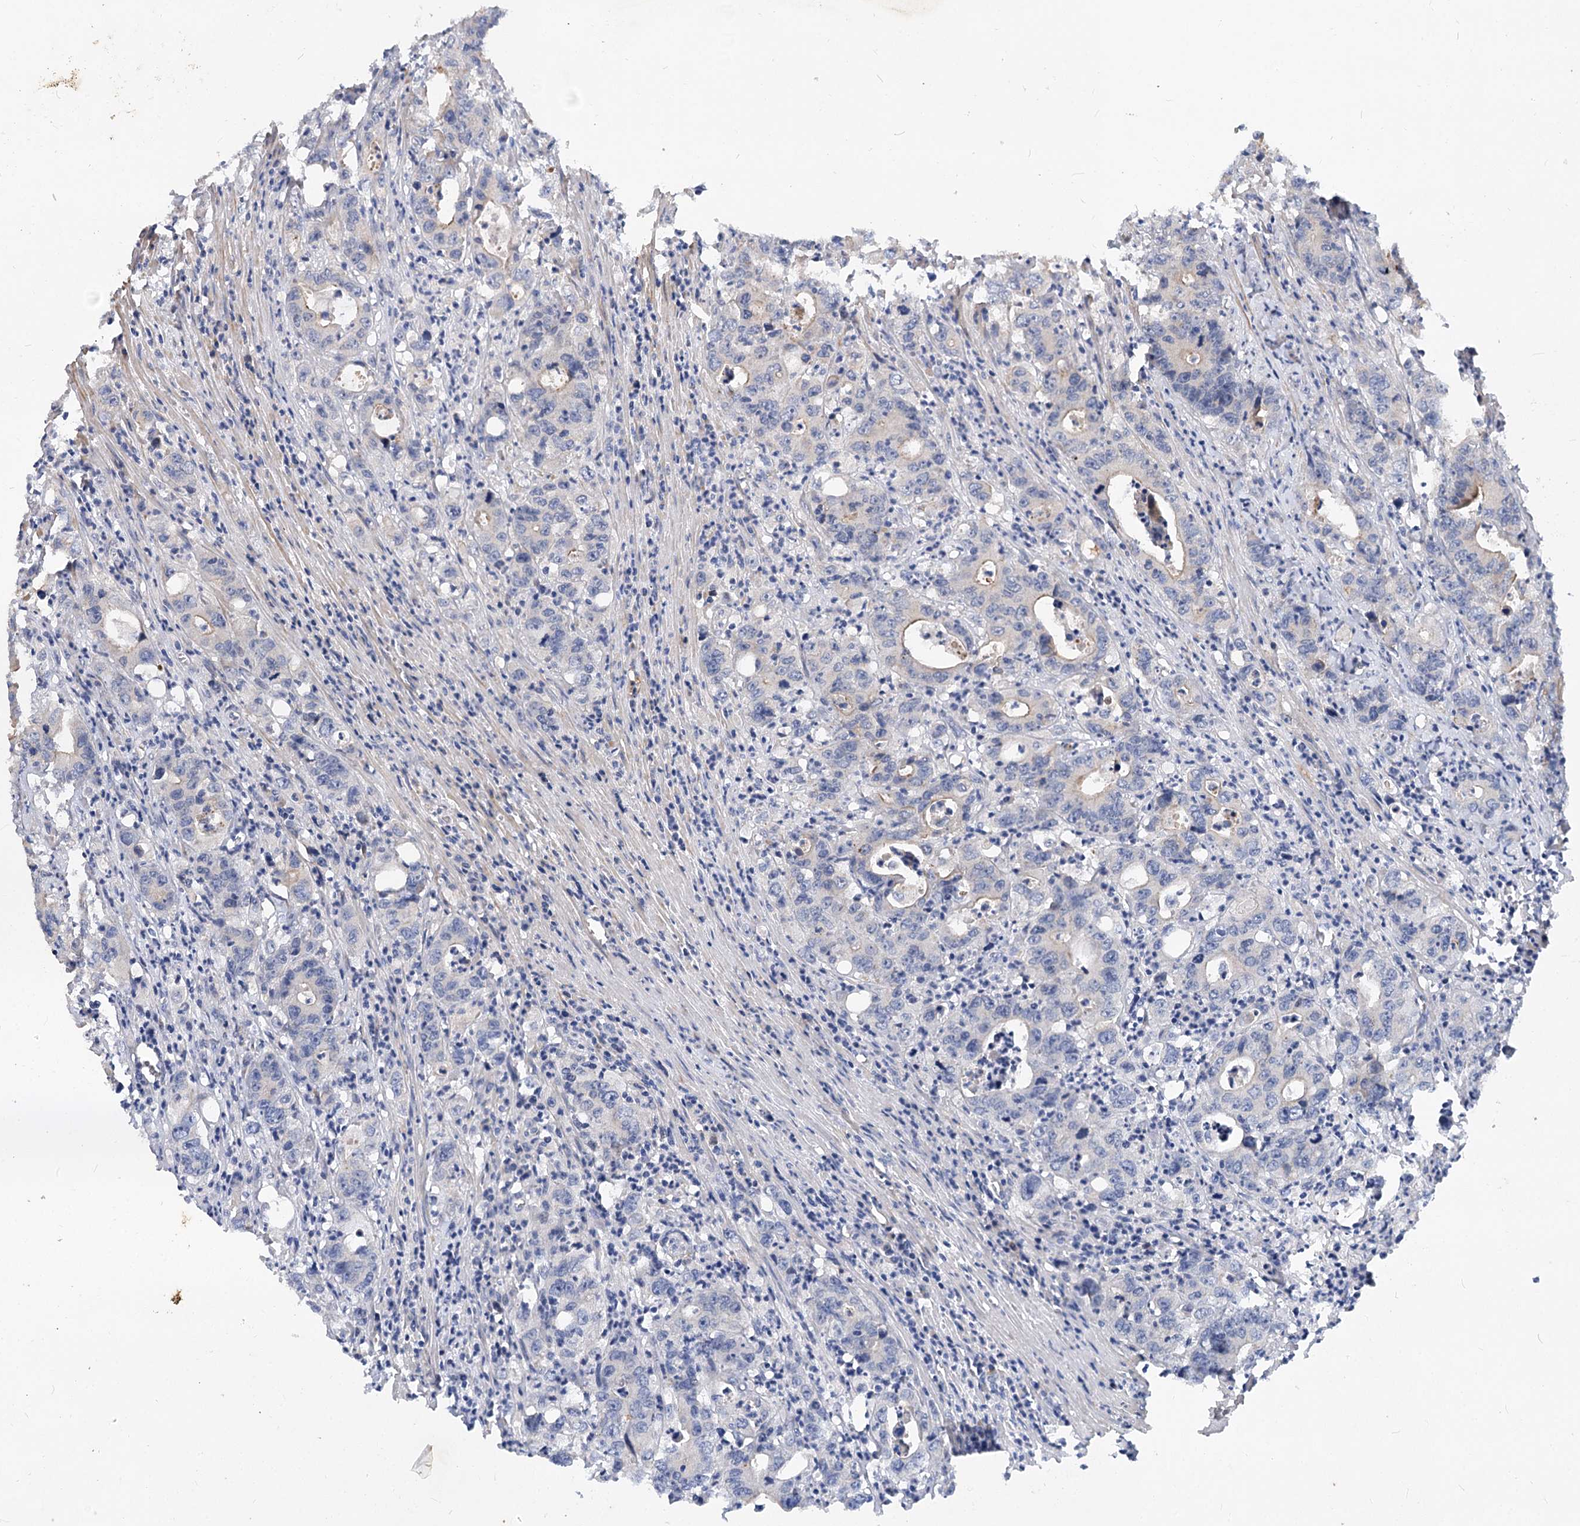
{"staining": {"intensity": "negative", "quantity": "none", "location": "none"}, "tissue": "colorectal cancer", "cell_type": "Tumor cells", "image_type": "cancer", "snomed": [{"axis": "morphology", "description": "Adenocarcinoma, NOS"}, {"axis": "topography", "description": "Colon"}], "caption": "A photomicrograph of adenocarcinoma (colorectal) stained for a protein exhibits no brown staining in tumor cells.", "gene": "FGF19", "patient": {"sex": "female", "age": 75}}